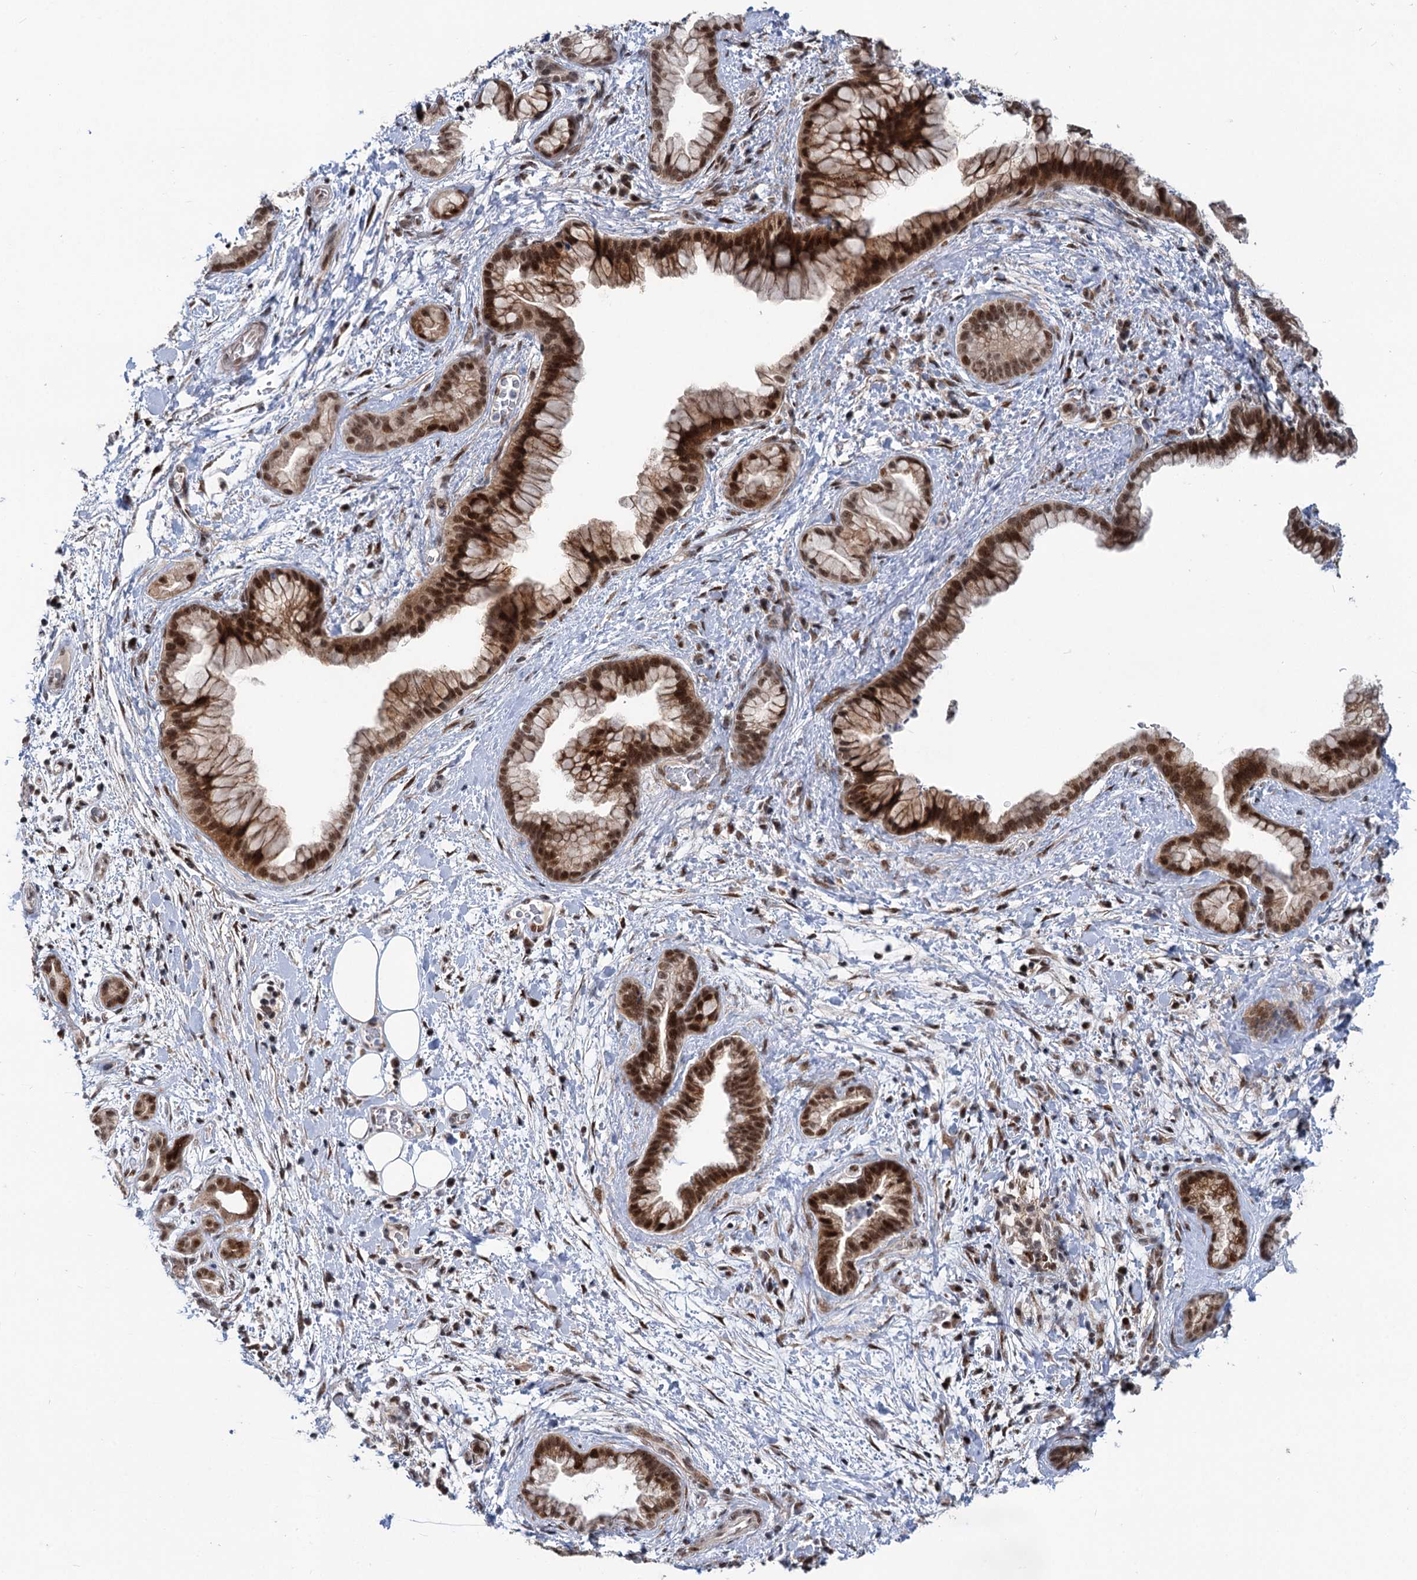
{"staining": {"intensity": "moderate", "quantity": ">75%", "location": "nuclear"}, "tissue": "pancreatic cancer", "cell_type": "Tumor cells", "image_type": "cancer", "snomed": [{"axis": "morphology", "description": "Adenocarcinoma, NOS"}, {"axis": "topography", "description": "Pancreas"}], "caption": "Pancreatic cancer (adenocarcinoma) stained with a protein marker demonstrates moderate staining in tumor cells.", "gene": "PHF8", "patient": {"sex": "female", "age": 78}}